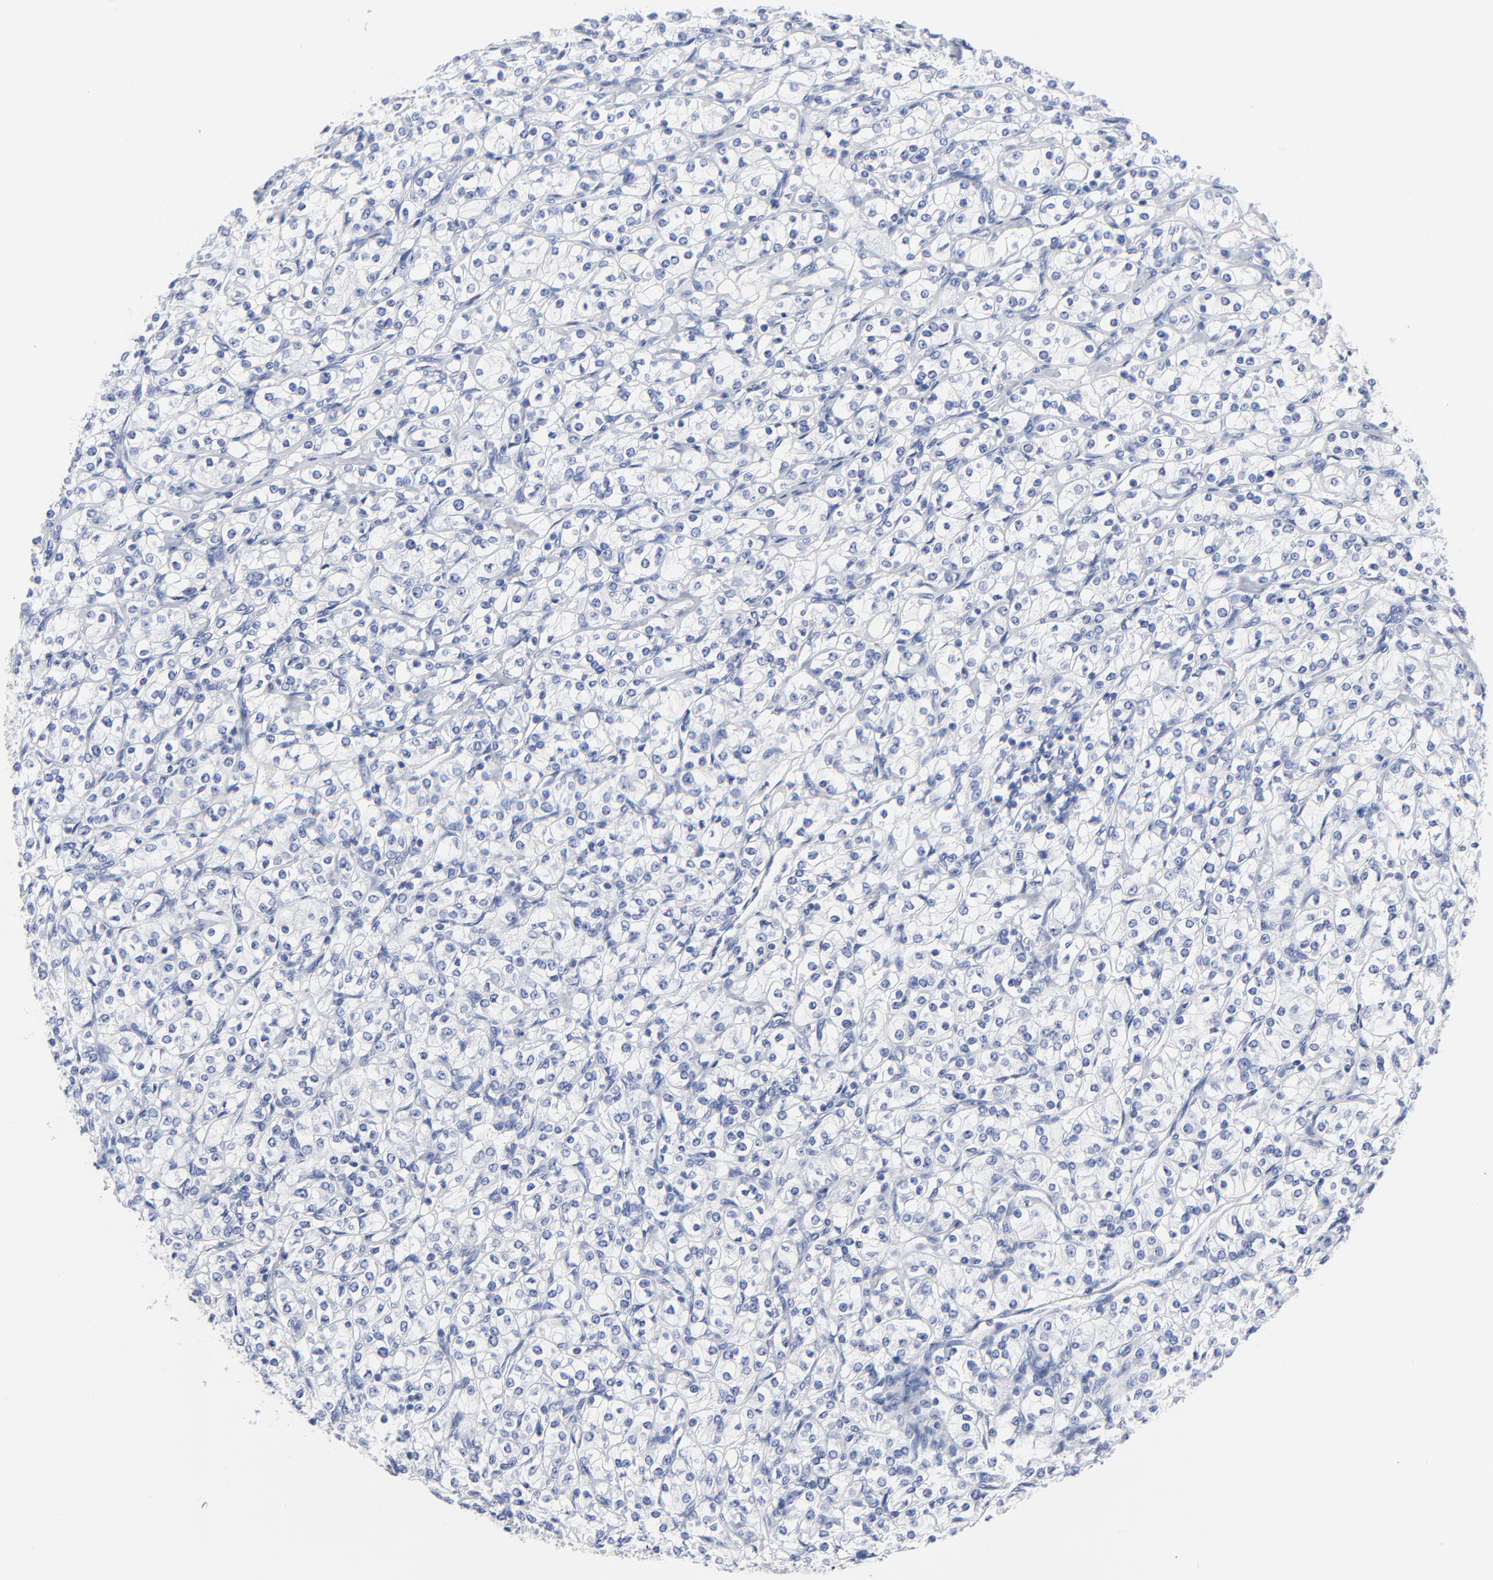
{"staining": {"intensity": "negative", "quantity": "none", "location": "none"}, "tissue": "renal cancer", "cell_type": "Tumor cells", "image_type": "cancer", "snomed": [{"axis": "morphology", "description": "Adenocarcinoma, NOS"}, {"axis": "topography", "description": "Kidney"}], "caption": "Renal adenocarcinoma stained for a protein using immunohistochemistry (IHC) reveals no positivity tumor cells.", "gene": "STAT2", "patient": {"sex": "male", "age": 77}}